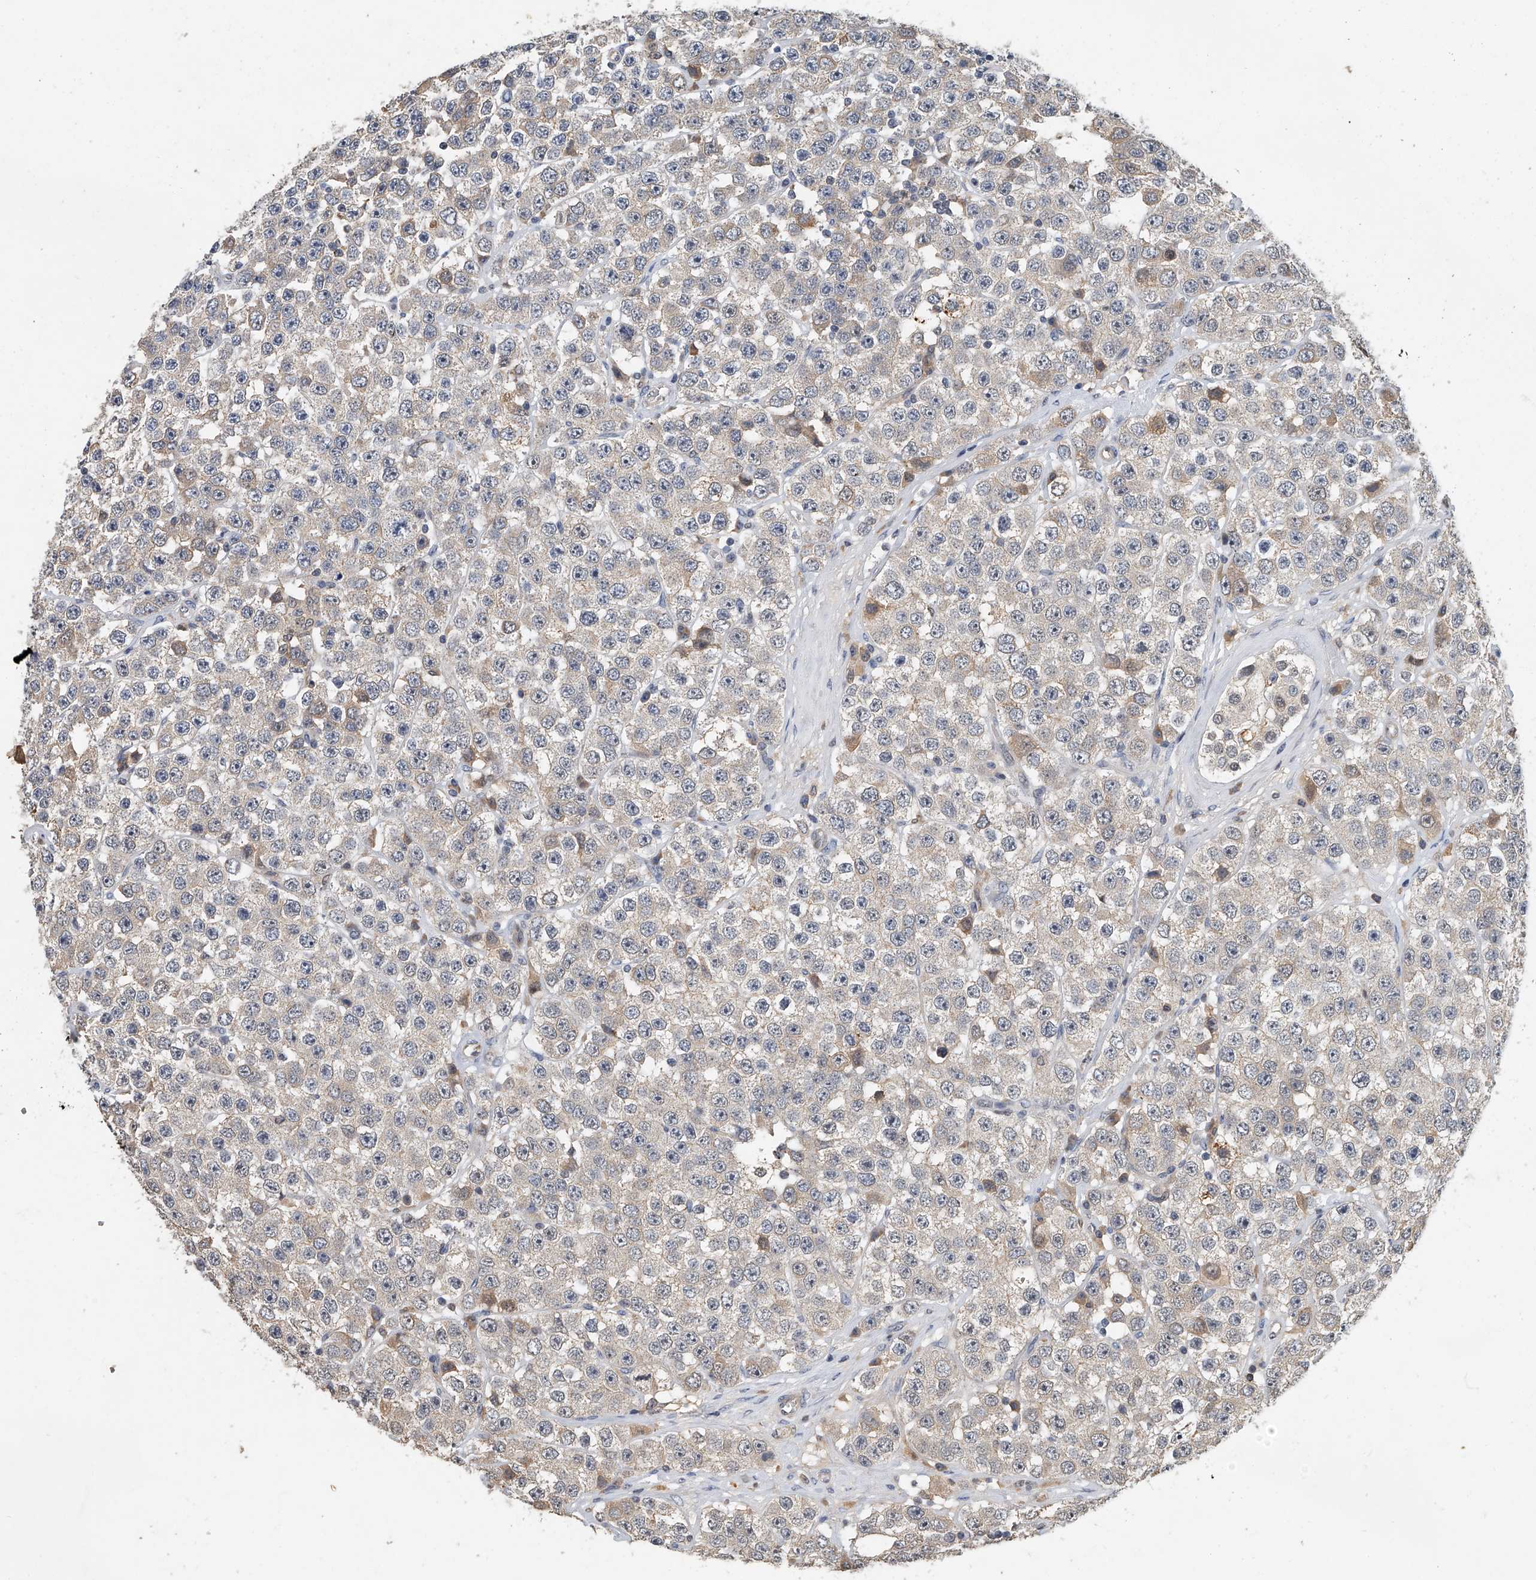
{"staining": {"intensity": "weak", "quantity": "25%-75%", "location": "cytoplasmic/membranous"}, "tissue": "testis cancer", "cell_type": "Tumor cells", "image_type": "cancer", "snomed": [{"axis": "morphology", "description": "Seminoma, NOS"}, {"axis": "topography", "description": "Testis"}], "caption": "An image of human testis cancer (seminoma) stained for a protein demonstrates weak cytoplasmic/membranous brown staining in tumor cells.", "gene": "JAG2", "patient": {"sex": "male", "age": 28}}